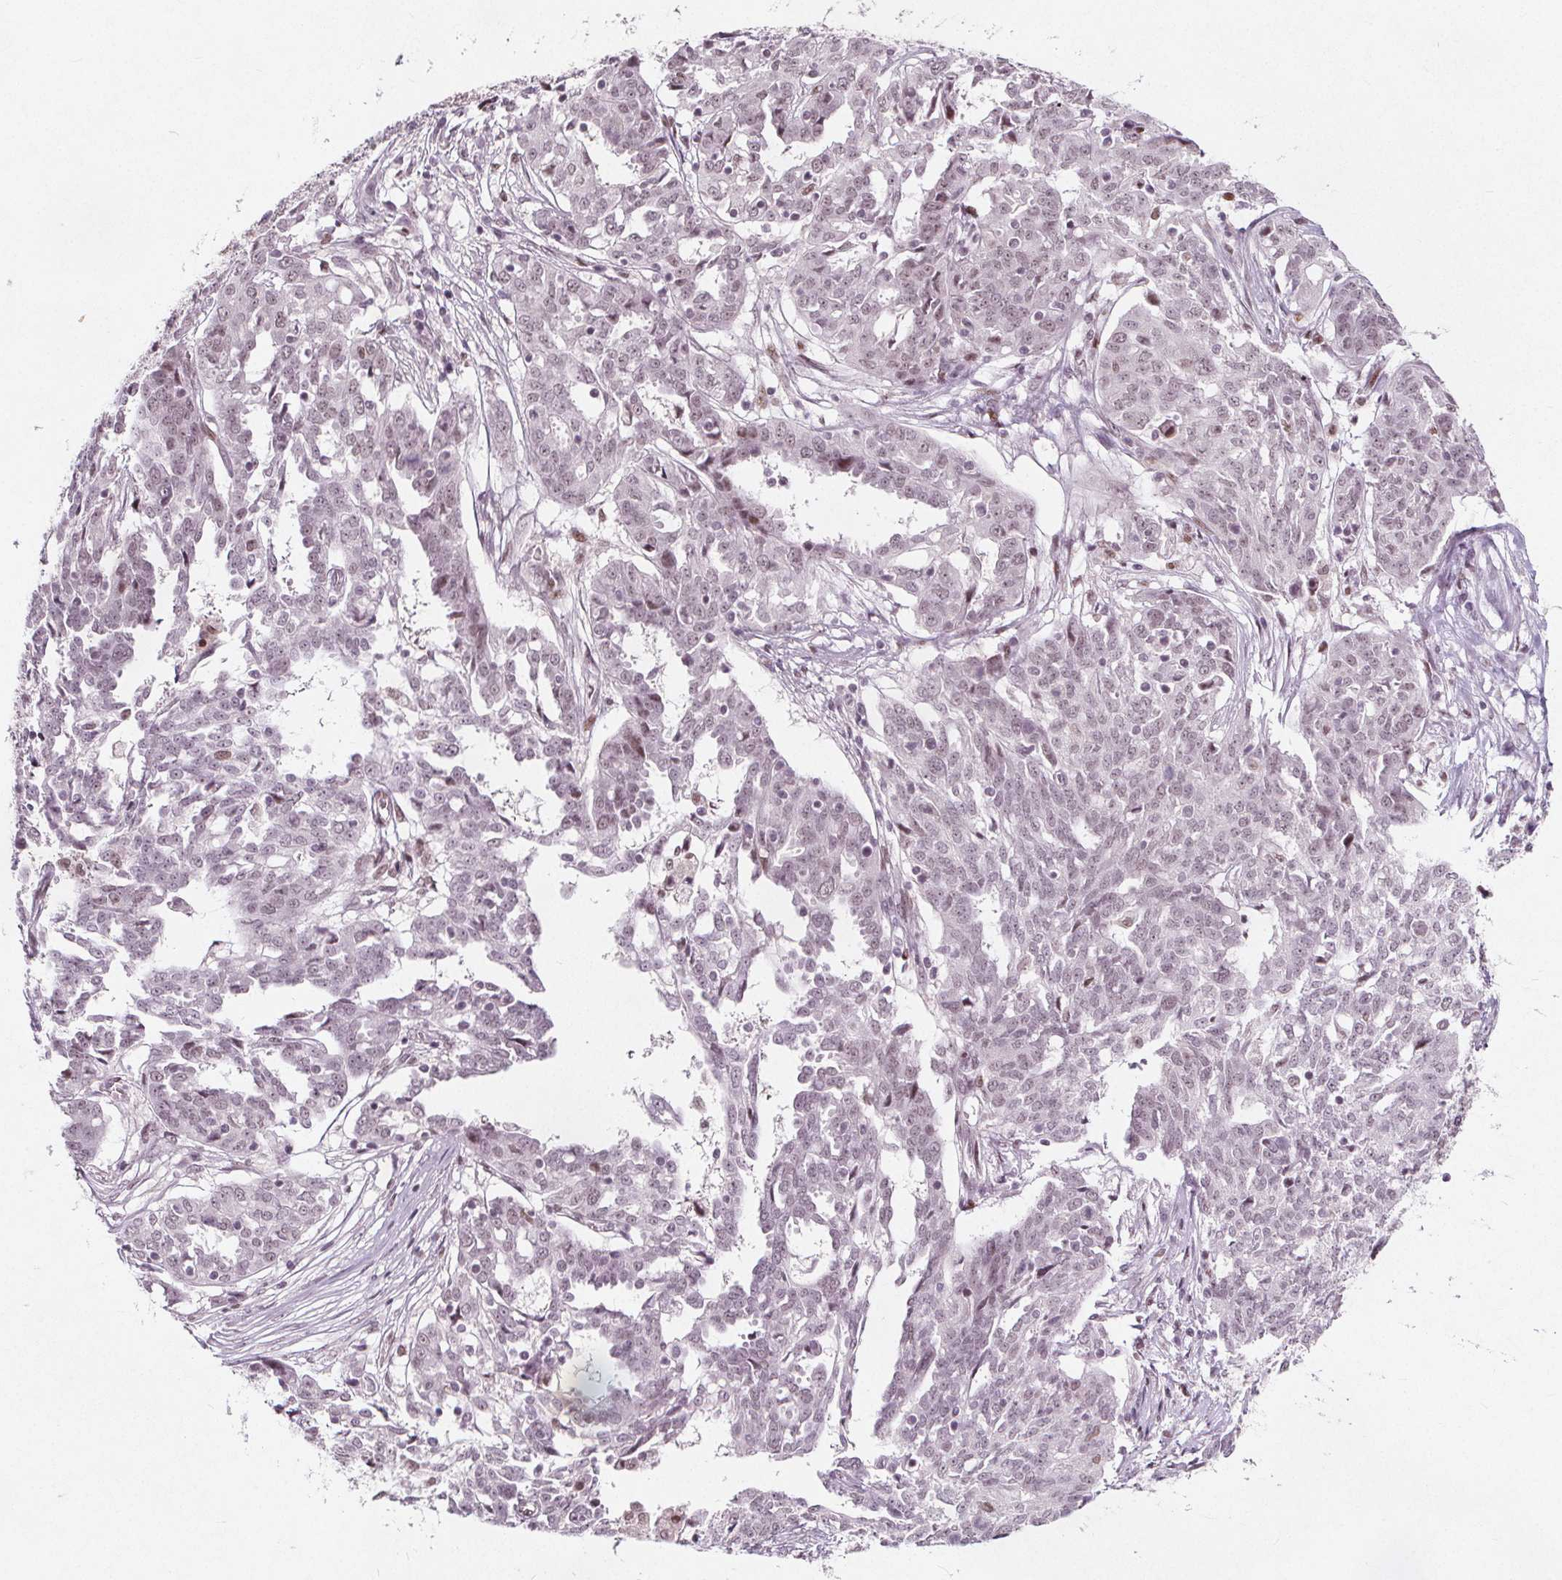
{"staining": {"intensity": "weak", "quantity": "<25%", "location": "nuclear"}, "tissue": "ovarian cancer", "cell_type": "Tumor cells", "image_type": "cancer", "snomed": [{"axis": "morphology", "description": "Cystadenocarcinoma, serous, NOS"}, {"axis": "topography", "description": "Ovary"}], "caption": "IHC photomicrograph of neoplastic tissue: human serous cystadenocarcinoma (ovarian) stained with DAB (3,3'-diaminobenzidine) demonstrates no significant protein expression in tumor cells.", "gene": "TAF6L", "patient": {"sex": "female", "age": 67}}